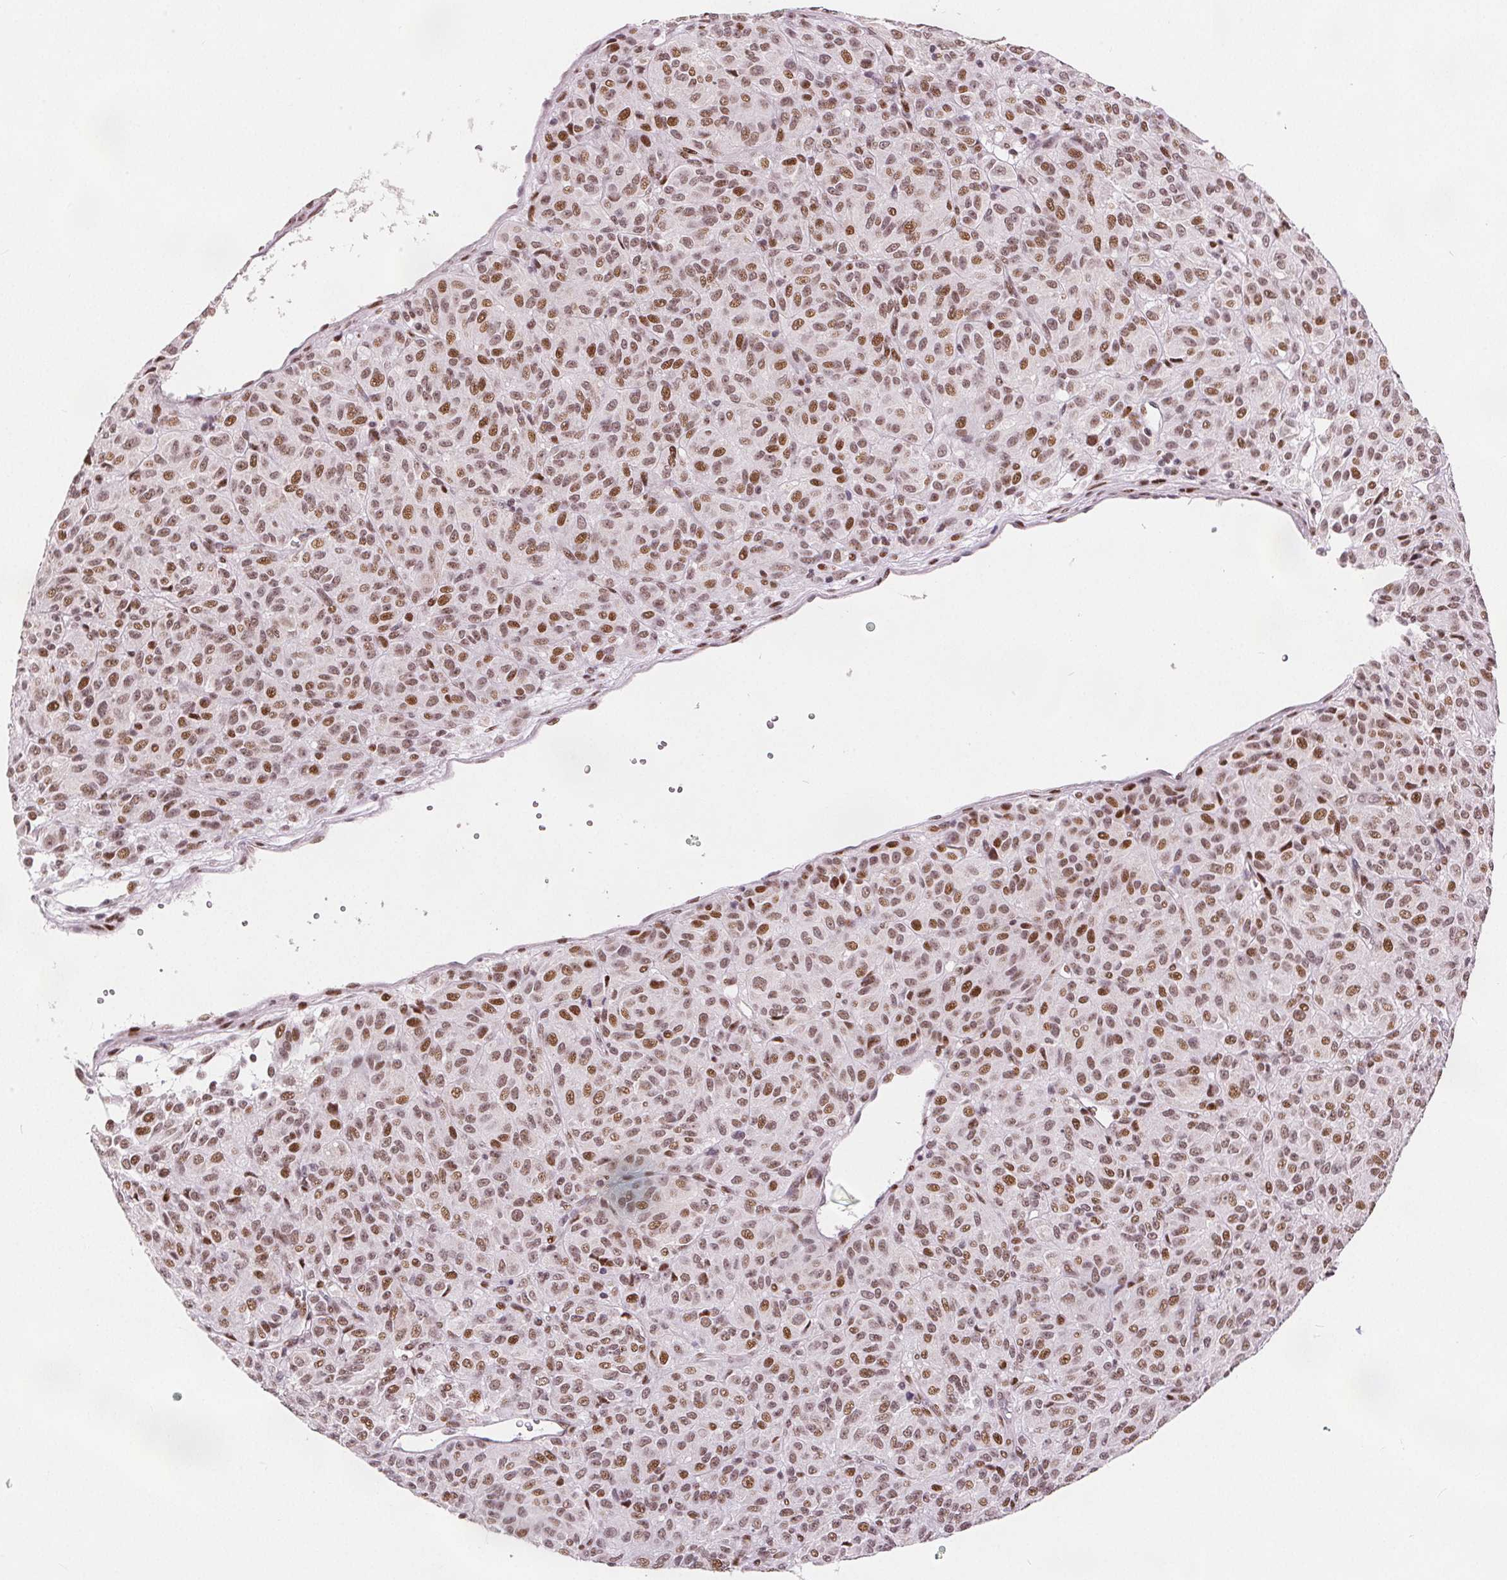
{"staining": {"intensity": "moderate", "quantity": ">75%", "location": "nuclear"}, "tissue": "melanoma", "cell_type": "Tumor cells", "image_type": "cancer", "snomed": [{"axis": "morphology", "description": "Malignant melanoma, Metastatic site"}, {"axis": "topography", "description": "Brain"}], "caption": "A brown stain shows moderate nuclear expression of a protein in human melanoma tumor cells. (DAB IHC with brightfield microscopy, high magnification).", "gene": "ZNF703", "patient": {"sex": "female", "age": 56}}